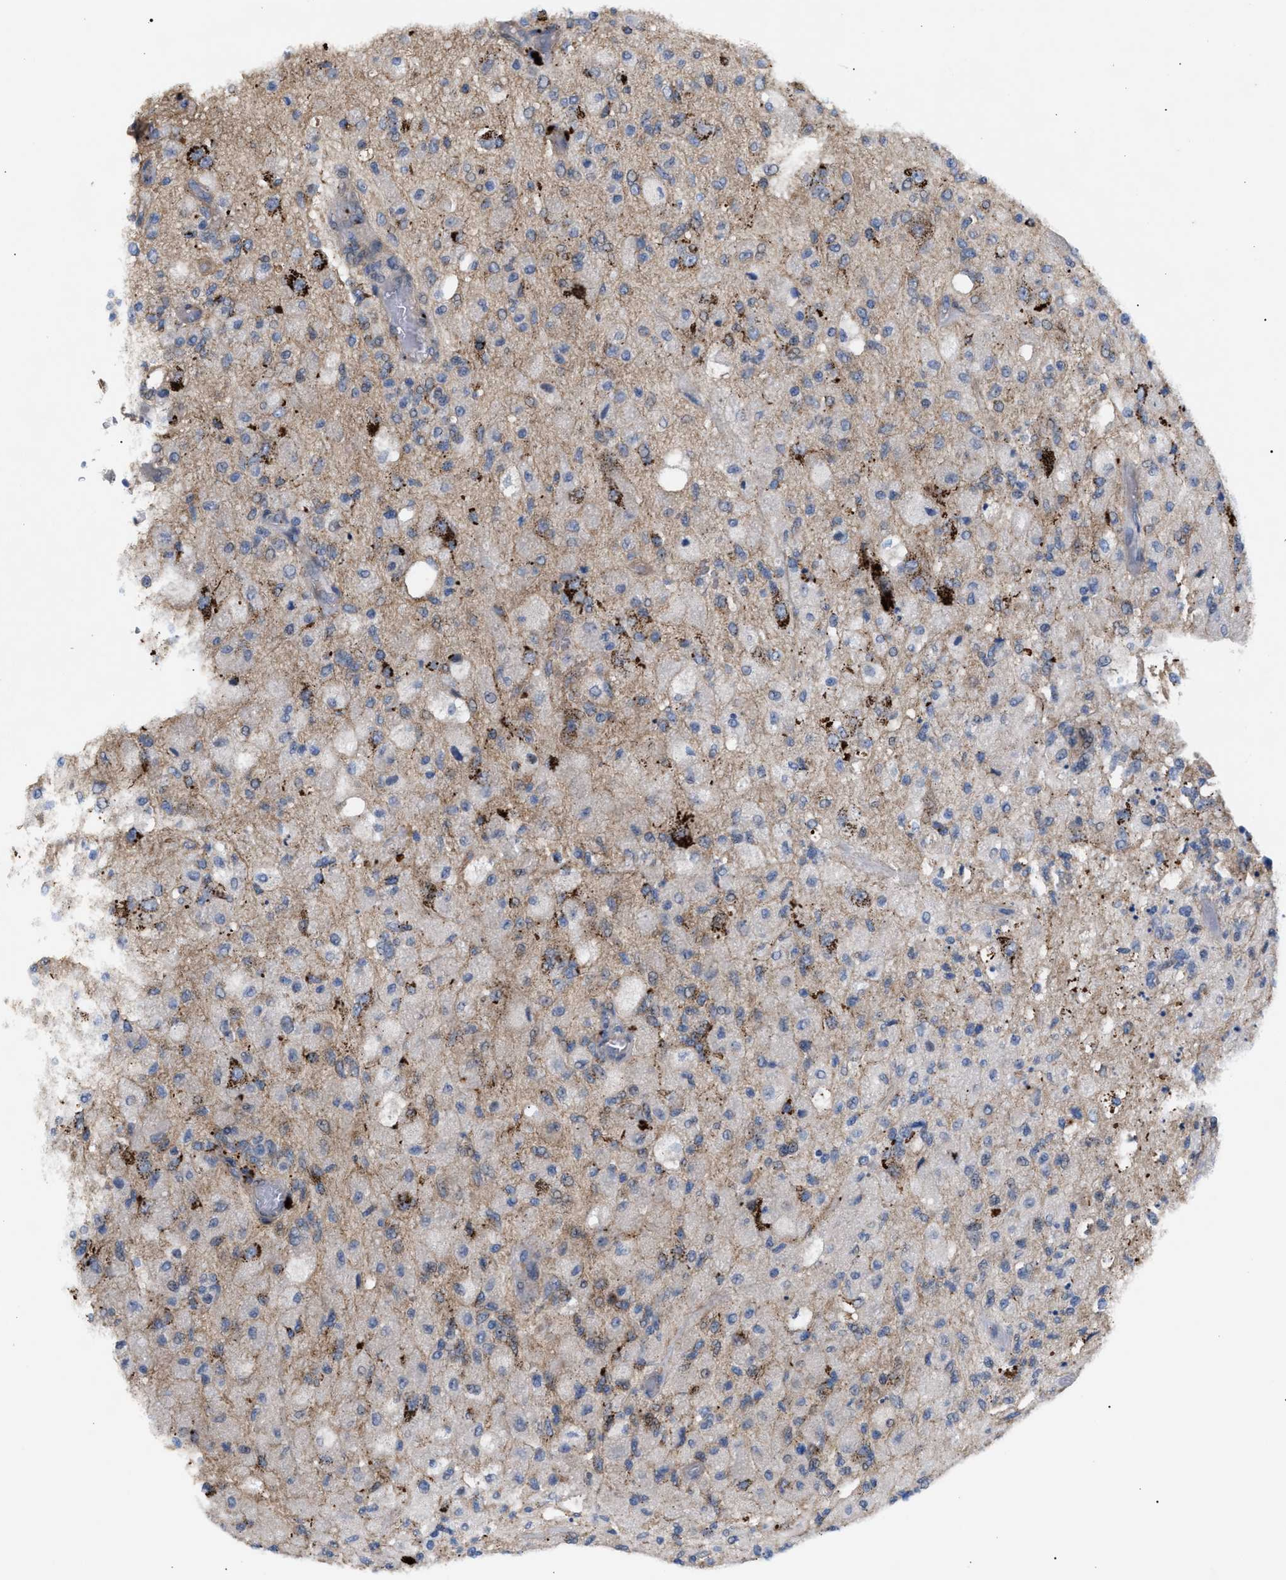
{"staining": {"intensity": "moderate", "quantity": "<25%", "location": "cytoplasmic/membranous"}, "tissue": "glioma", "cell_type": "Tumor cells", "image_type": "cancer", "snomed": [{"axis": "morphology", "description": "Normal tissue, NOS"}, {"axis": "morphology", "description": "Glioma, malignant, High grade"}, {"axis": "topography", "description": "Cerebral cortex"}], "caption": "High-power microscopy captured an immunohistochemistry micrograph of glioma, revealing moderate cytoplasmic/membranous expression in about <25% of tumor cells. (brown staining indicates protein expression, while blue staining denotes nuclei).", "gene": "MBTD1", "patient": {"sex": "male", "age": 77}}